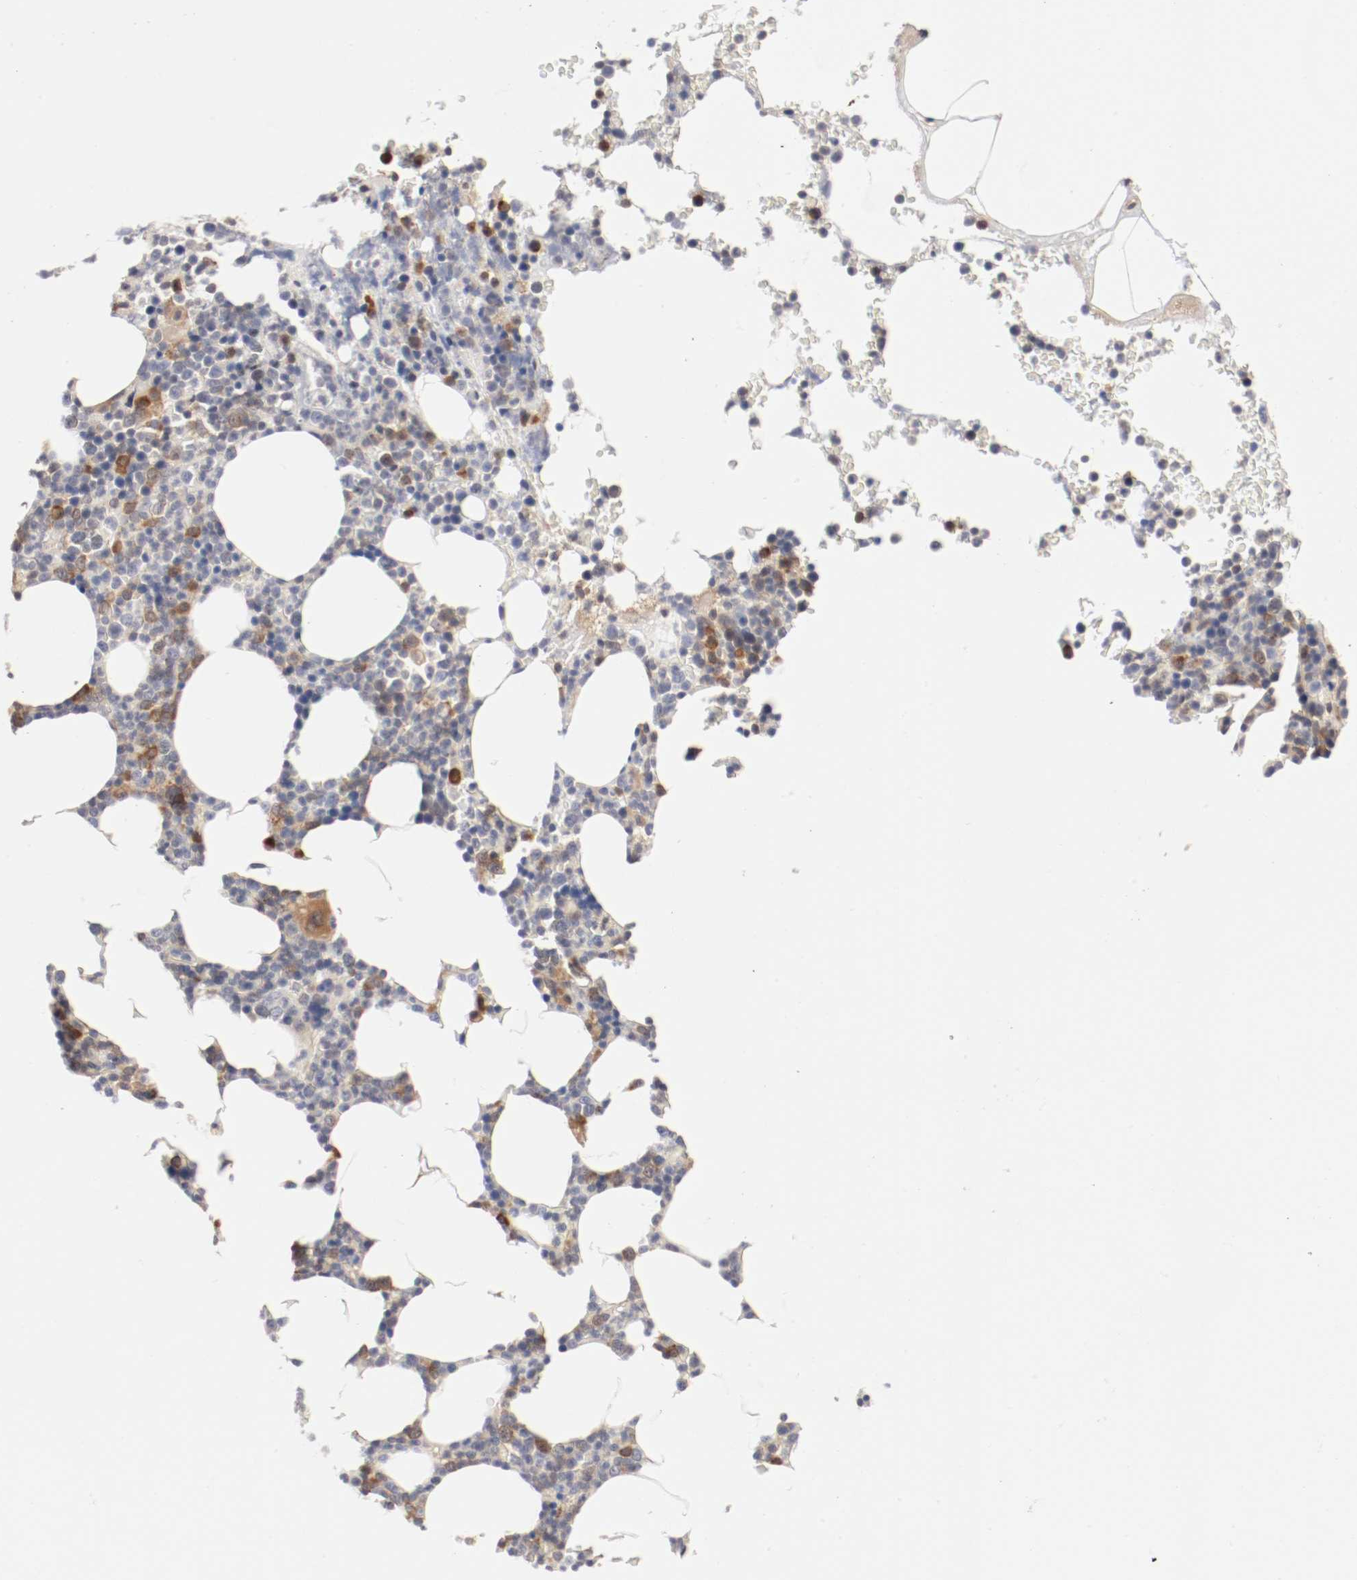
{"staining": {"intensity": "moderate", "quantity": "25%-75%", "location": "cytoplasmic/membranous"}, "tissue": "bone marrow", "cell_type": "Hematopoietic cells", "image_type": "normal", "snomed": [{"axis": "morphology", "description": "Normal tissue, NOS"}, {"axis": "topography", "description": "Bone marrow"}], "caption": "An immunohistochemistry (IHC) micrograph of benign tissue is shown. Protein staining in brown labels moderate cytoplasmic/membranous positivity in bone marrow within hematopoietic cells.", "gene": "FKBP3", "patient": {"sex": "female", "age": 66}}